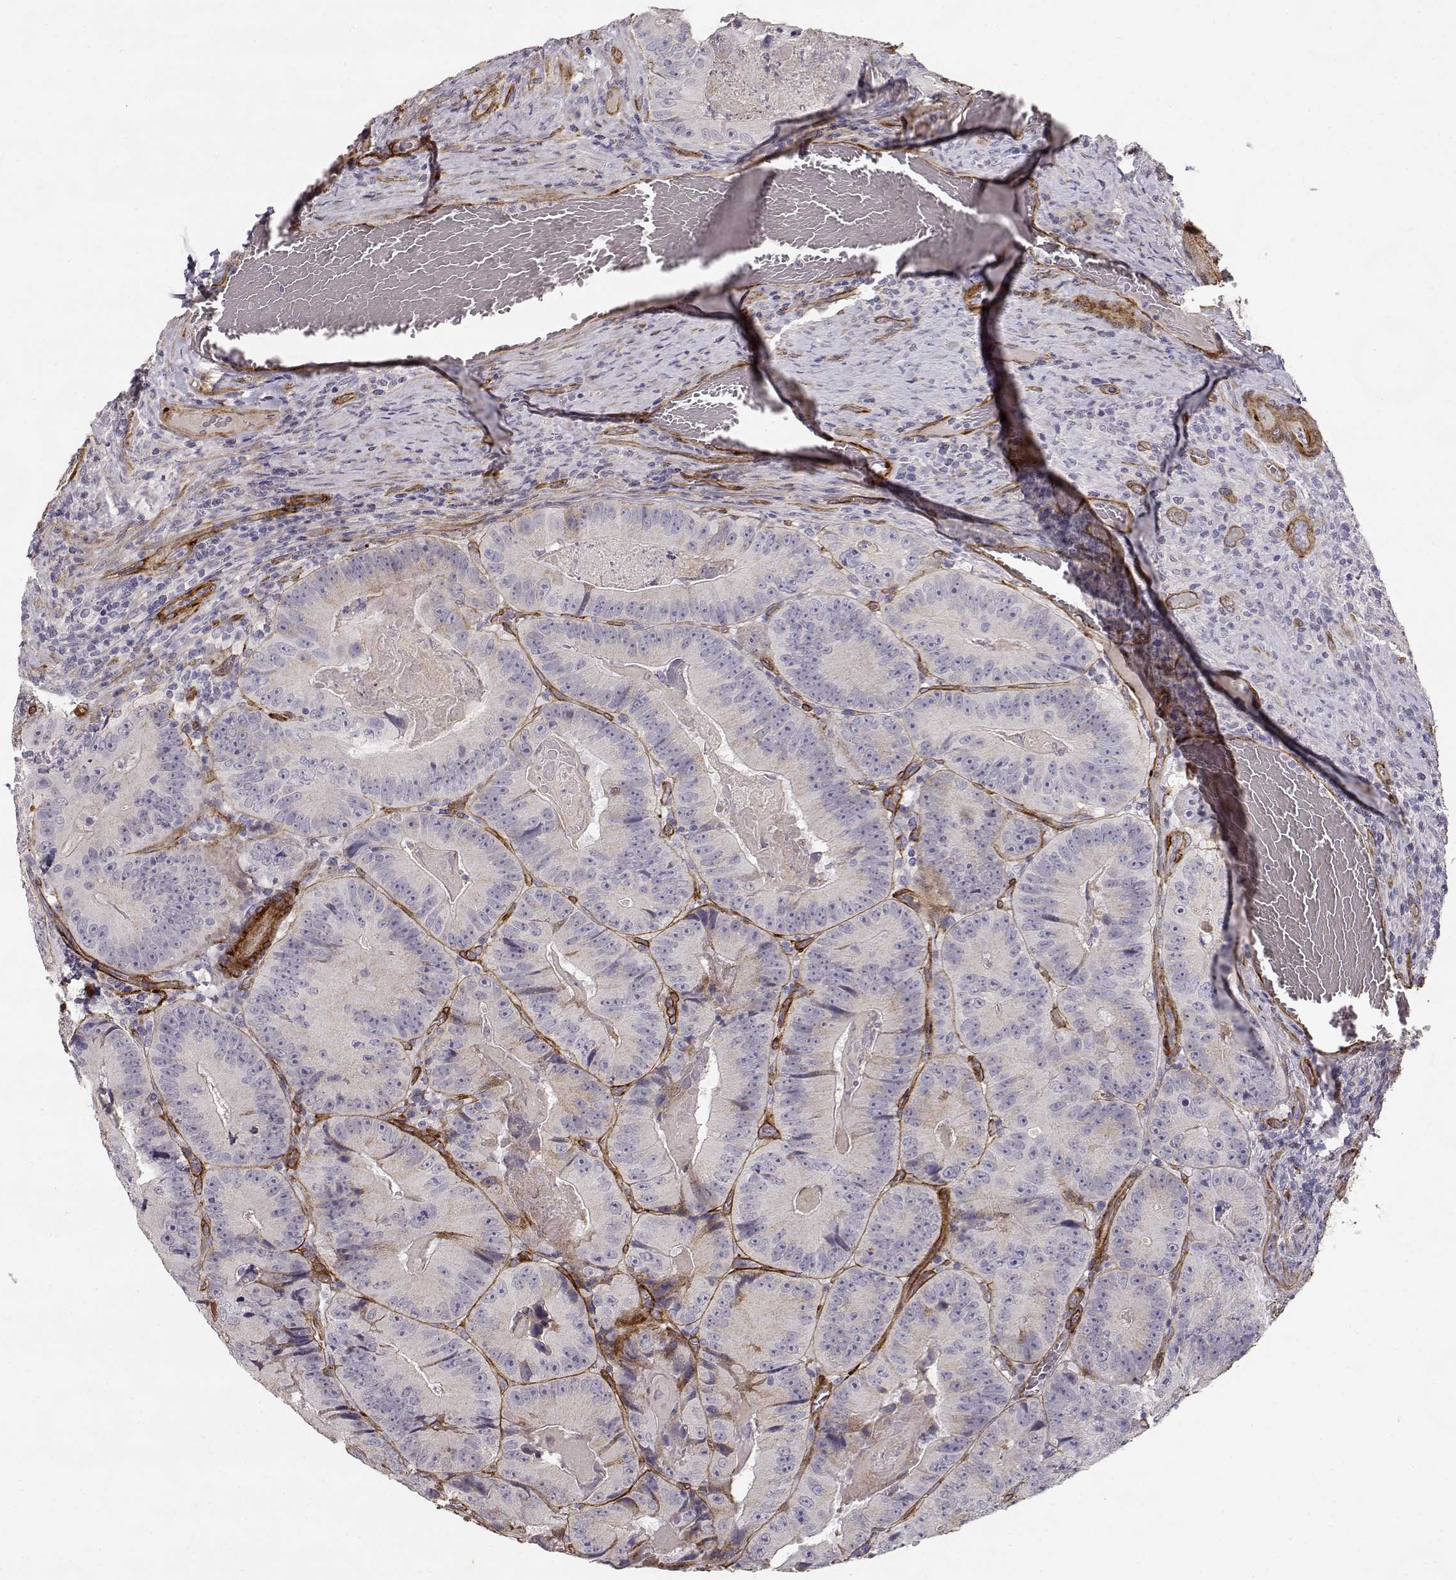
{"staining": {"intensity": "negative", "quantity": "none", "location": "none"}, "tissue": "colorectal cancer", "cell_type": "Tumor cells", "image_type": "cancer", "snomed": [{"axis": "morphology", "description": "Adenocarcinoma, NOS"}, {"axis": "topography", "description": "Colon"}], "caption": "IHC micrograph of human colorectal cancer stained for a protein (brown), which exhibits no expression in tumor cells.", "gene": "LAMC1", "patient": {"sex": "female", "age": 86}}